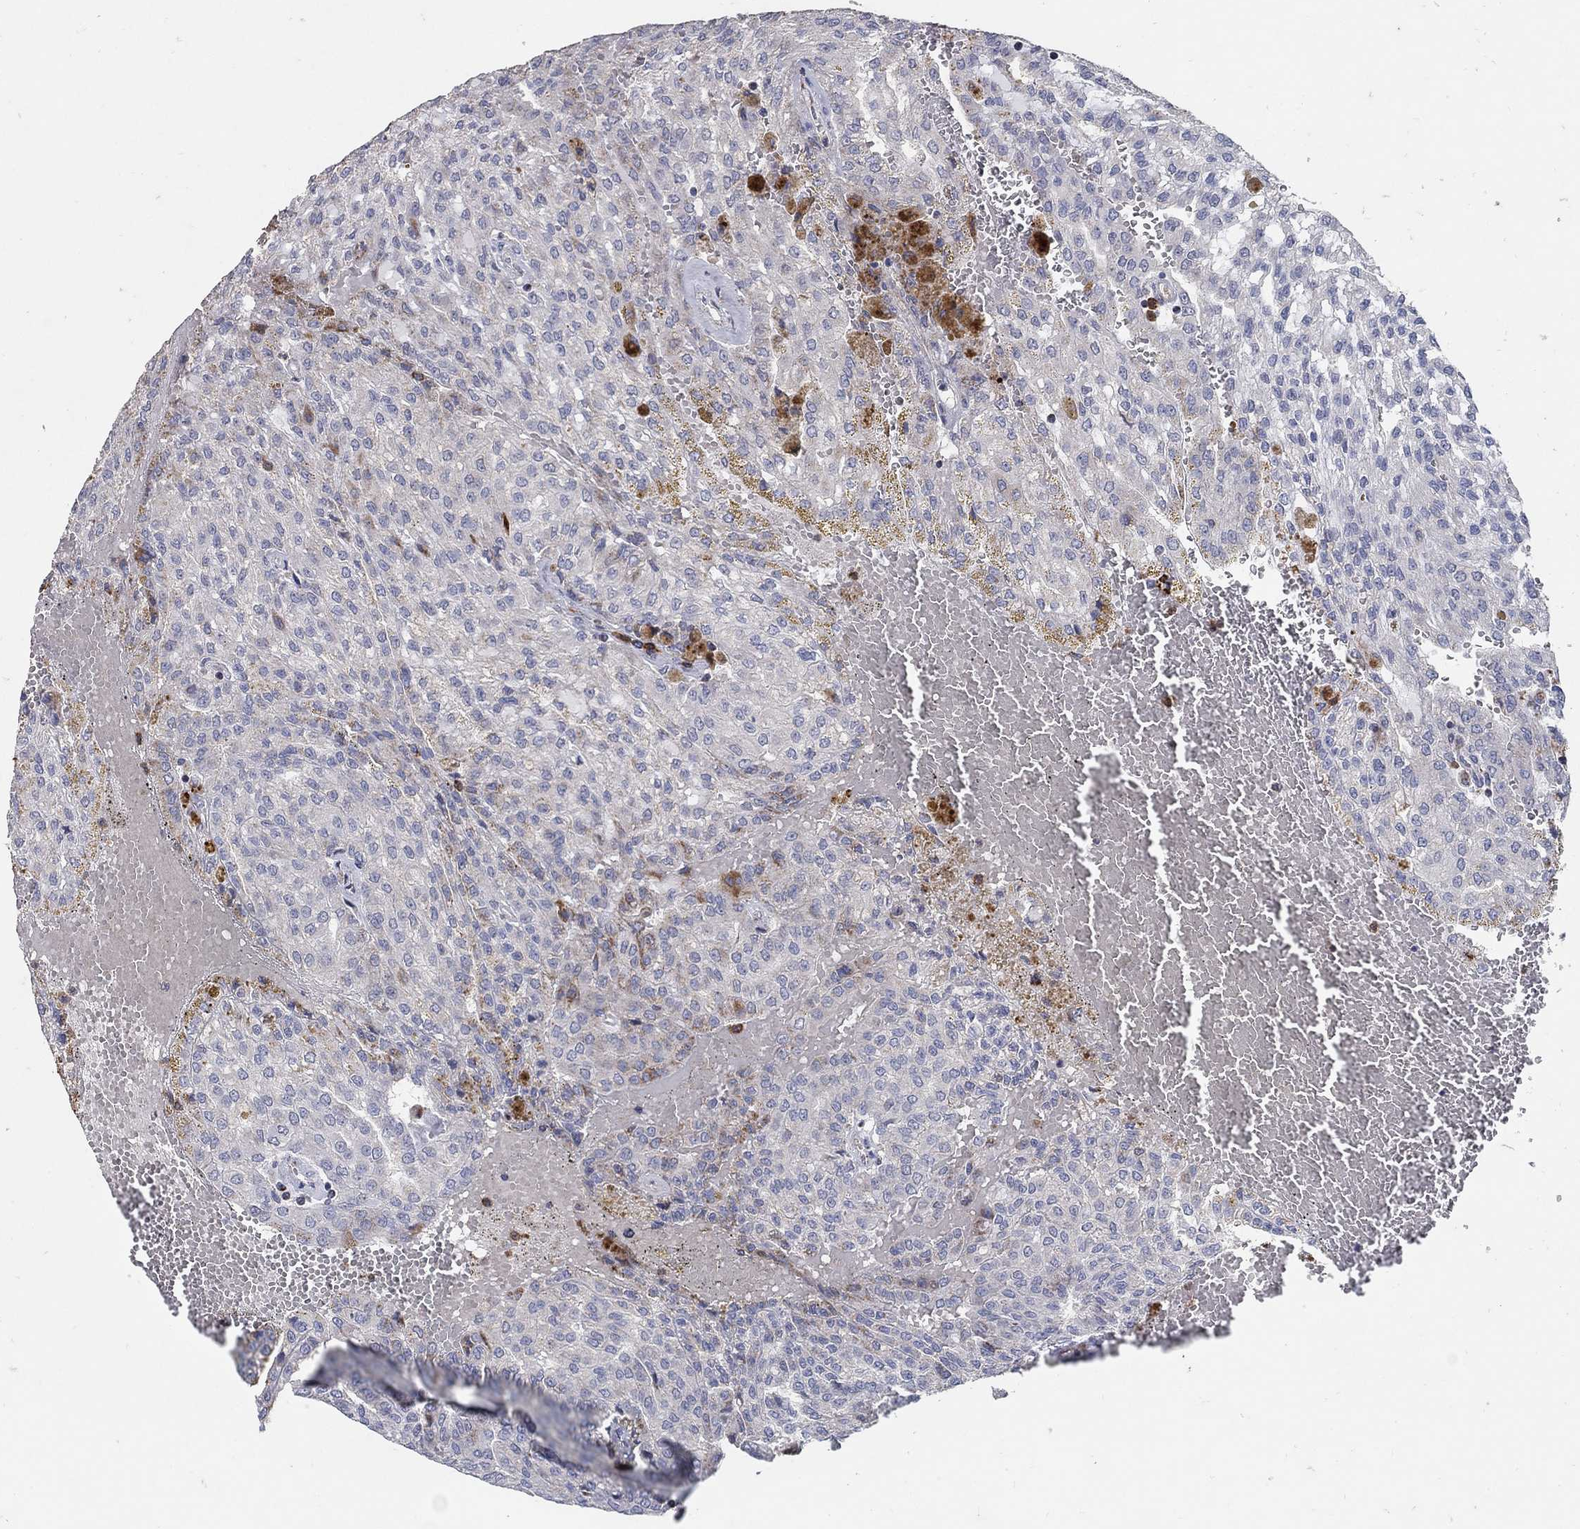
{"staining": {"intensity": "moderate", "quantity": "<25%", "location": "cytoplasmic/membranous"}, "tissue": "renal cancer", "cell_type": "Tumor cells", "image_type": "cancer", "snomed": [{"axis": "morphology", "description": "Adenocarcinoma, NOS"}, {"axis": "topography", "description": "Kidney"}], "caption": "High-power microscopy captured an IHC image of adenocarcinoma (renal), revealing moderate cytoplasmic/membranous staining in about <25% of tumor cells. Using DAB (3,3'-diaminobenzidine) (brown) and hematoxylin (blue) stains, captured at high magnification using brightfield microscopy.", "gene": "HMX2", "patient": {"sex": "male", "age": 63}}